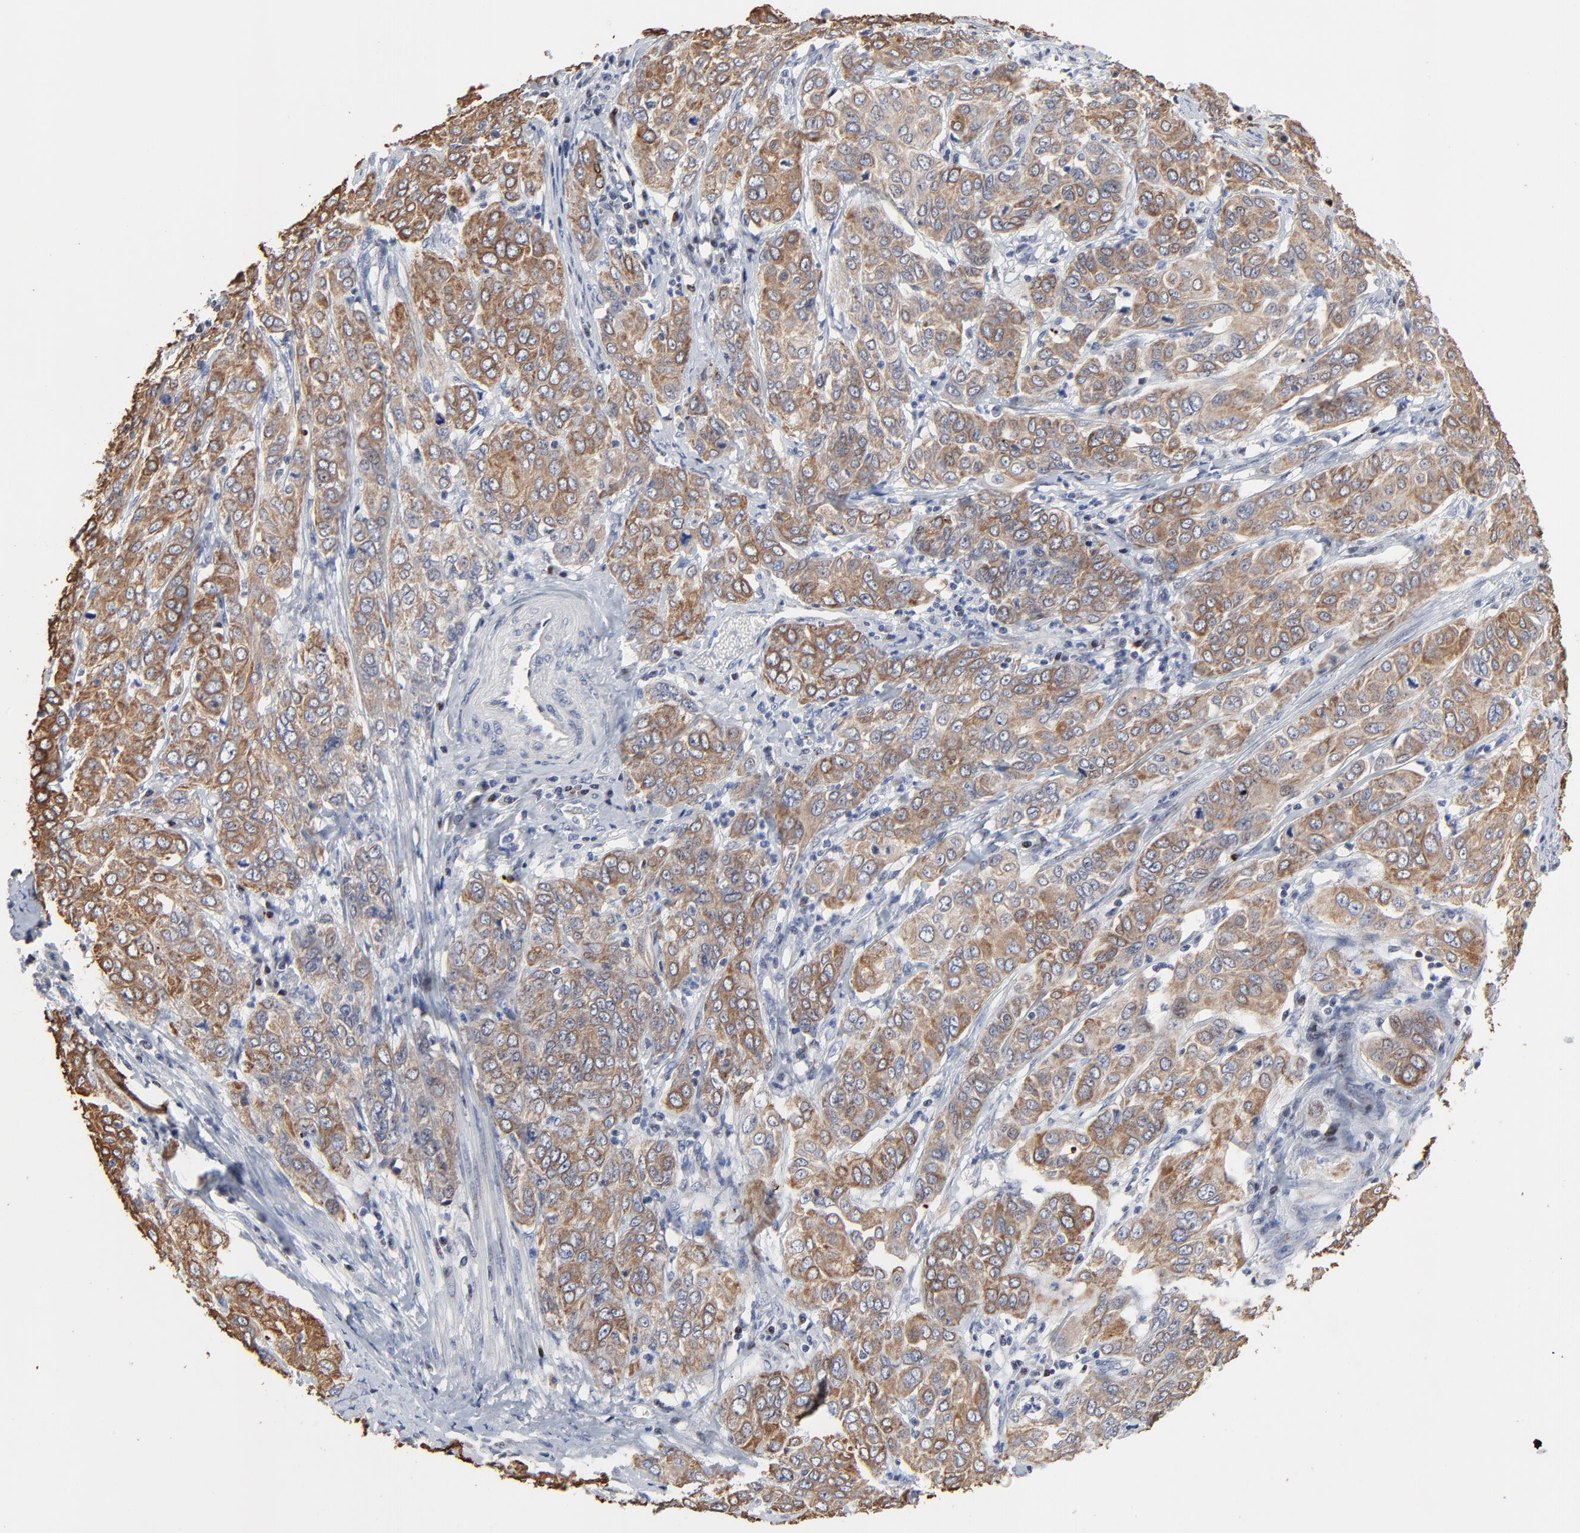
{"staining": {"intensity": "moderate", "quantity": ">75%", "location": "cytoplasmic/membranous"}, "tissue": "cervical cancer", "cell_type": "Tumor cells", "image_type": "cancer", "snomed": [{"axis": "morphology", "description": "Squamous cell carcinoma, NOS"}, {"axis": "topography", "description": "Cervix"}], "caption": "A medium amount of moderate cytoplasmic/membranous positivity is appreciated in approximately >75% of tumor cells in cervical squamous cell carcinoma tissue.", "gene": "LNX1", "patient": {"sex": "female", "age": 38}}